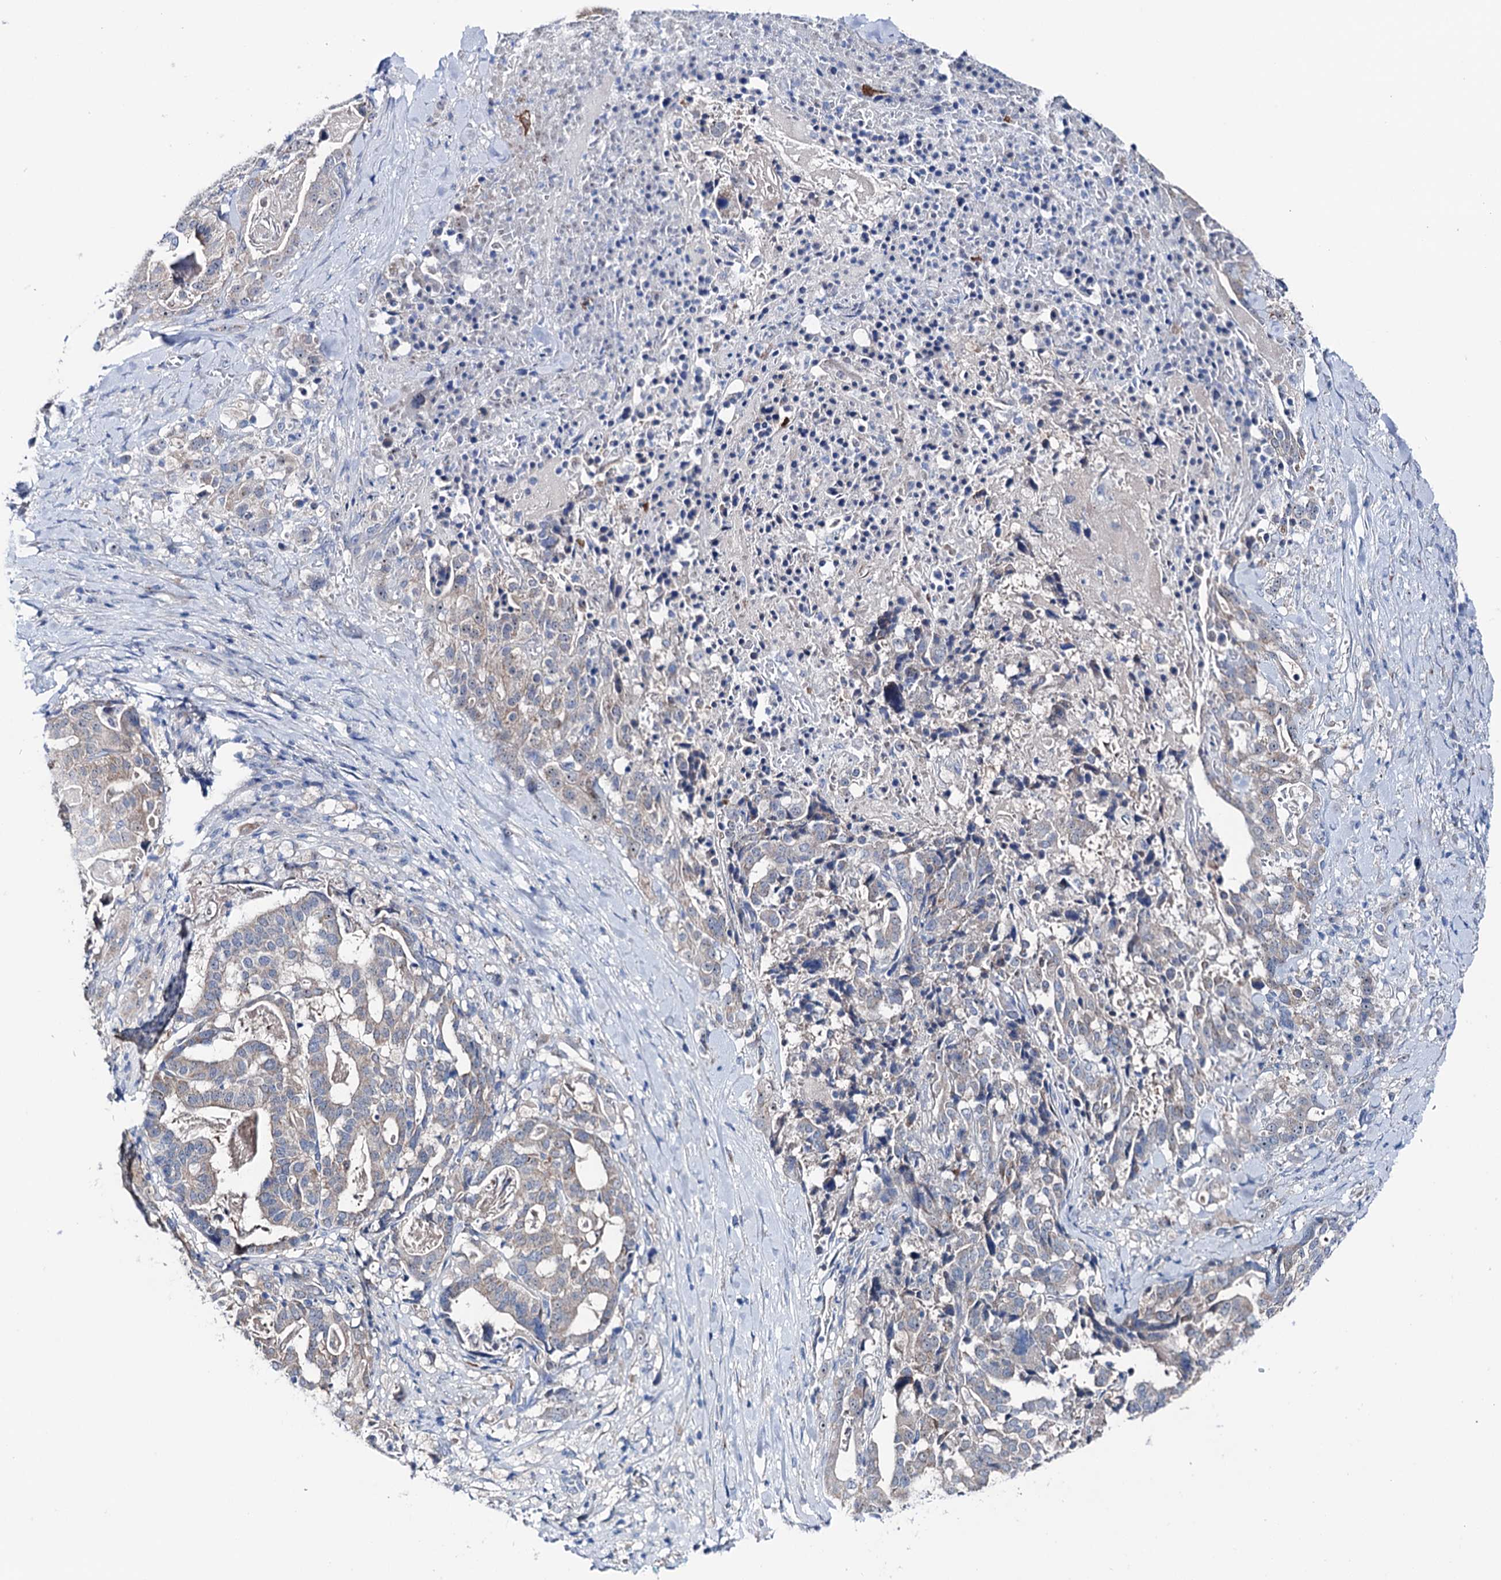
{"staining": {"intensity": "weak", "quantity": "<25%", "location": "cytoplasmic/membranous"}, "tissue": "stomach cancer", "cell_type": "Tumor cells", "image_type": "cancer", "snomed": [{"axis": "morphology", "description": "Adenocarcinoma, NOS"}, {"axis": "topography", "description": "Stomach"}], "caption": "Human adenocarcinoma (stomach) stained for a protein using IHC demonstrates no positivity in tumor cells.", "gene": "SHROOM1", "patient": {"sex": "male", "age": 48}}